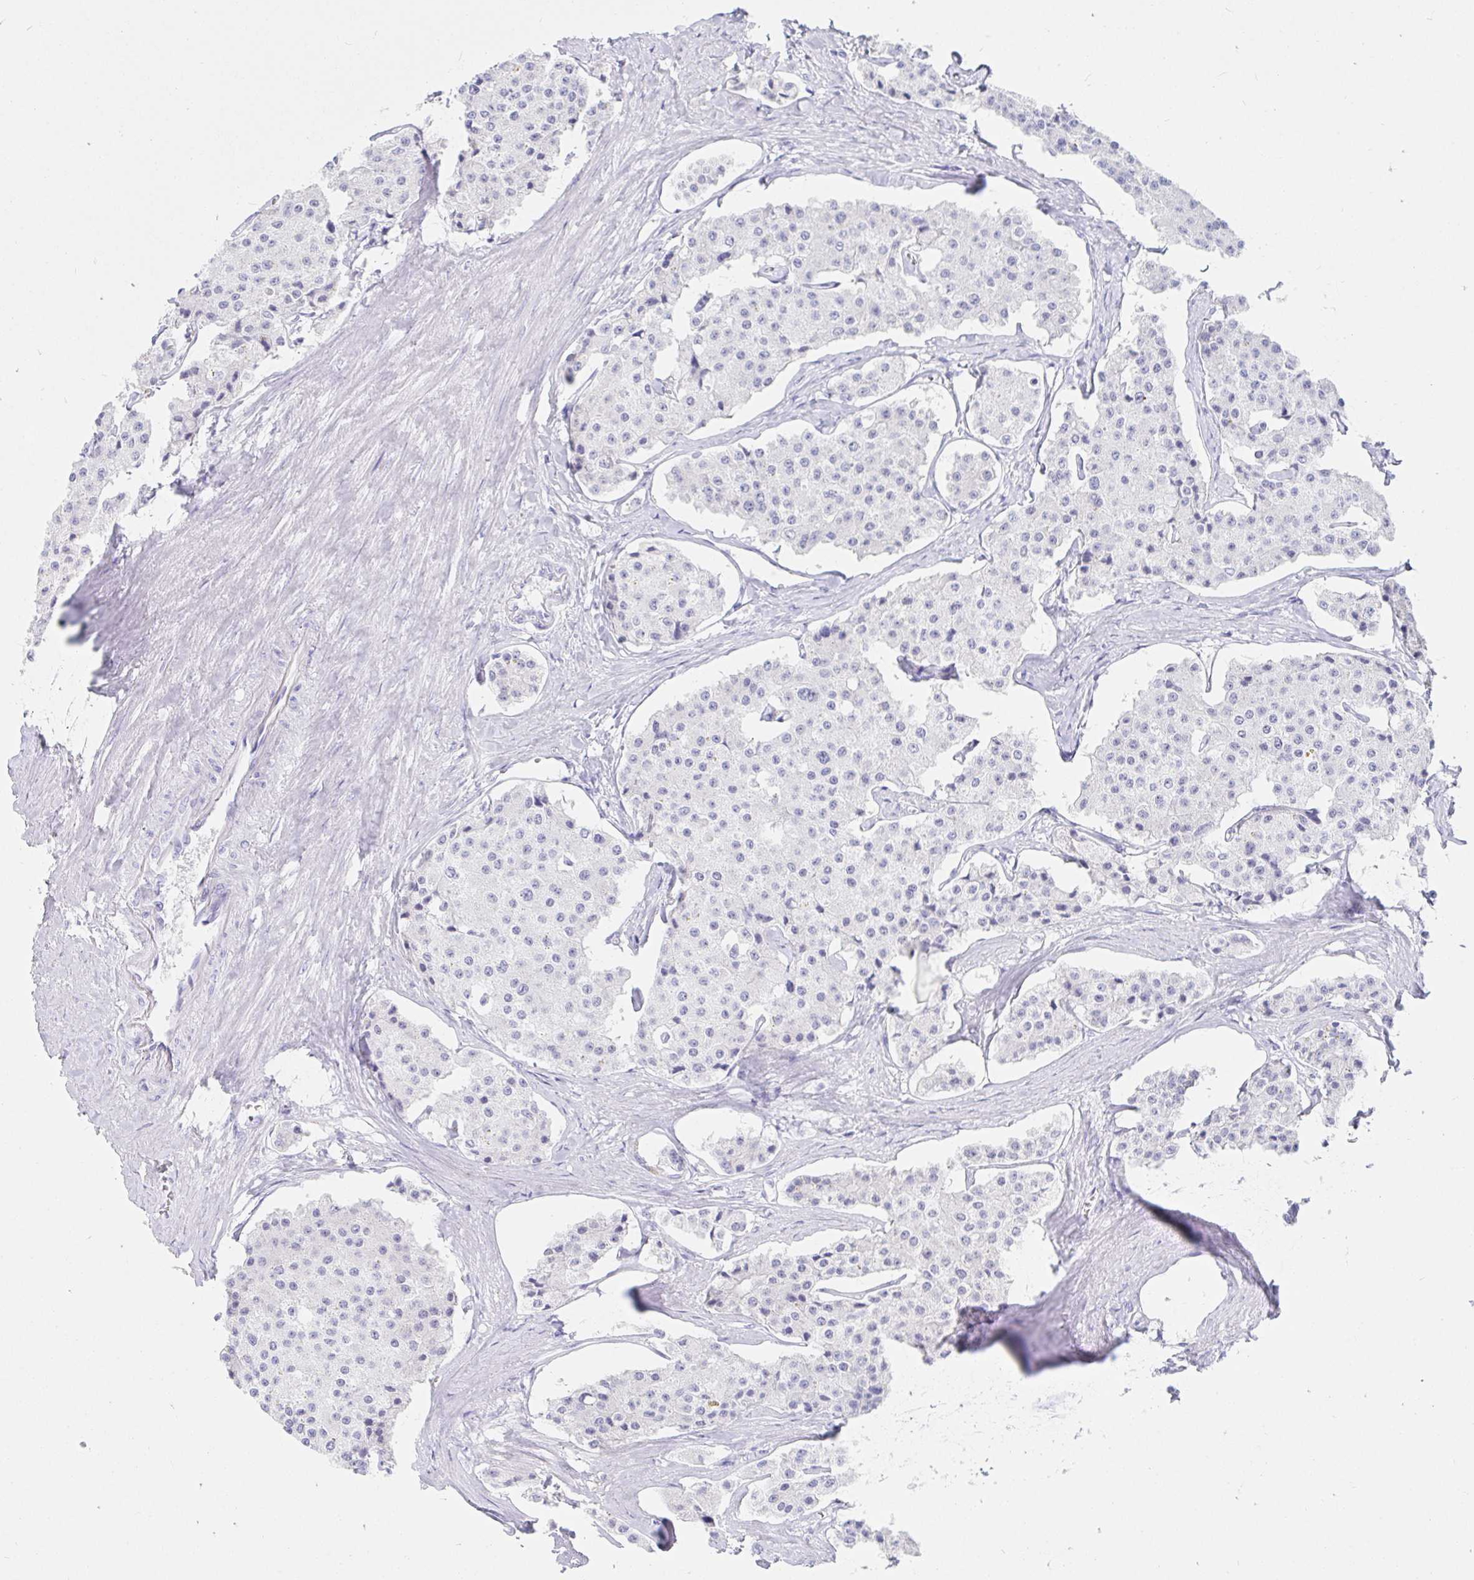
{"staining": {"intensity": "negative", "quantity": "none", "location": "none"}, "tissue": "carcinoid", "cell_type": "Tumor cells", "image_type": "cancer", "snomed": [{"axis": "morphology", "description": "Carcinoid, malignant, NOS"}, {"axis": "topography", "description": "Small intestine"}], "caption": "Micrograph shows no significant protein positivity in tumor cells of carcinoid.", "gene": "OR6T1", "patient": {"sex": "female", "age": 65}}